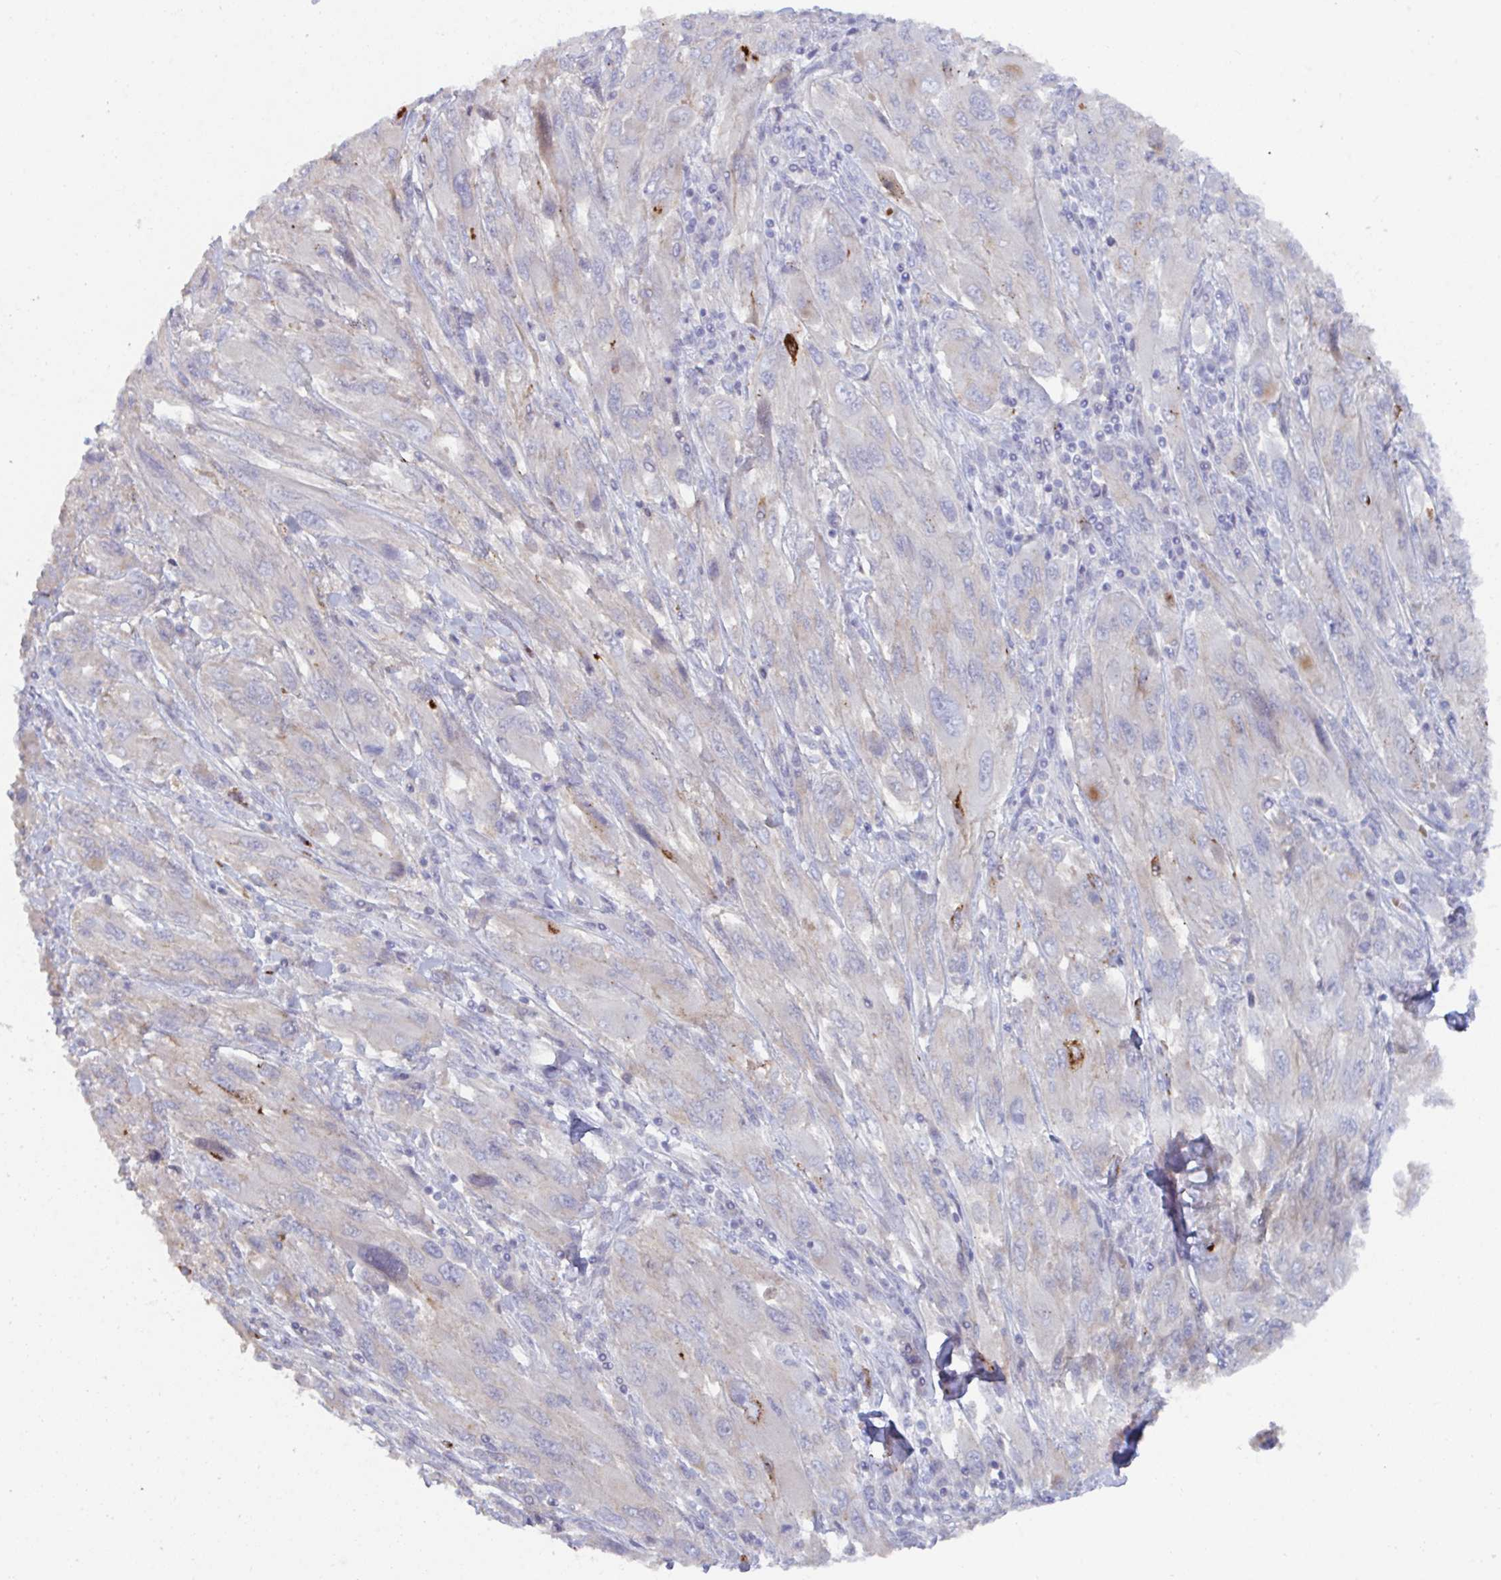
{"staining": {"intensity": "weak", "quantity": "<25%", "location": "cytoplasmic/membranous"}, "tissue": "melanoma", "cell_type": "Tumor cells", "image_type": "cancer", "snomed": [{"axis": "morphology", "description": "Malignant melanoma, NOS"}, {"axis": "topography", "description": "Skin"}], "caption": "This is a histopathology image of immunohistochemistry (IHC) staining of melanoma, which shows no expression in tumor cells.", "gene": "KCNK5", "patient": {"sex": "female", "age": 91}}